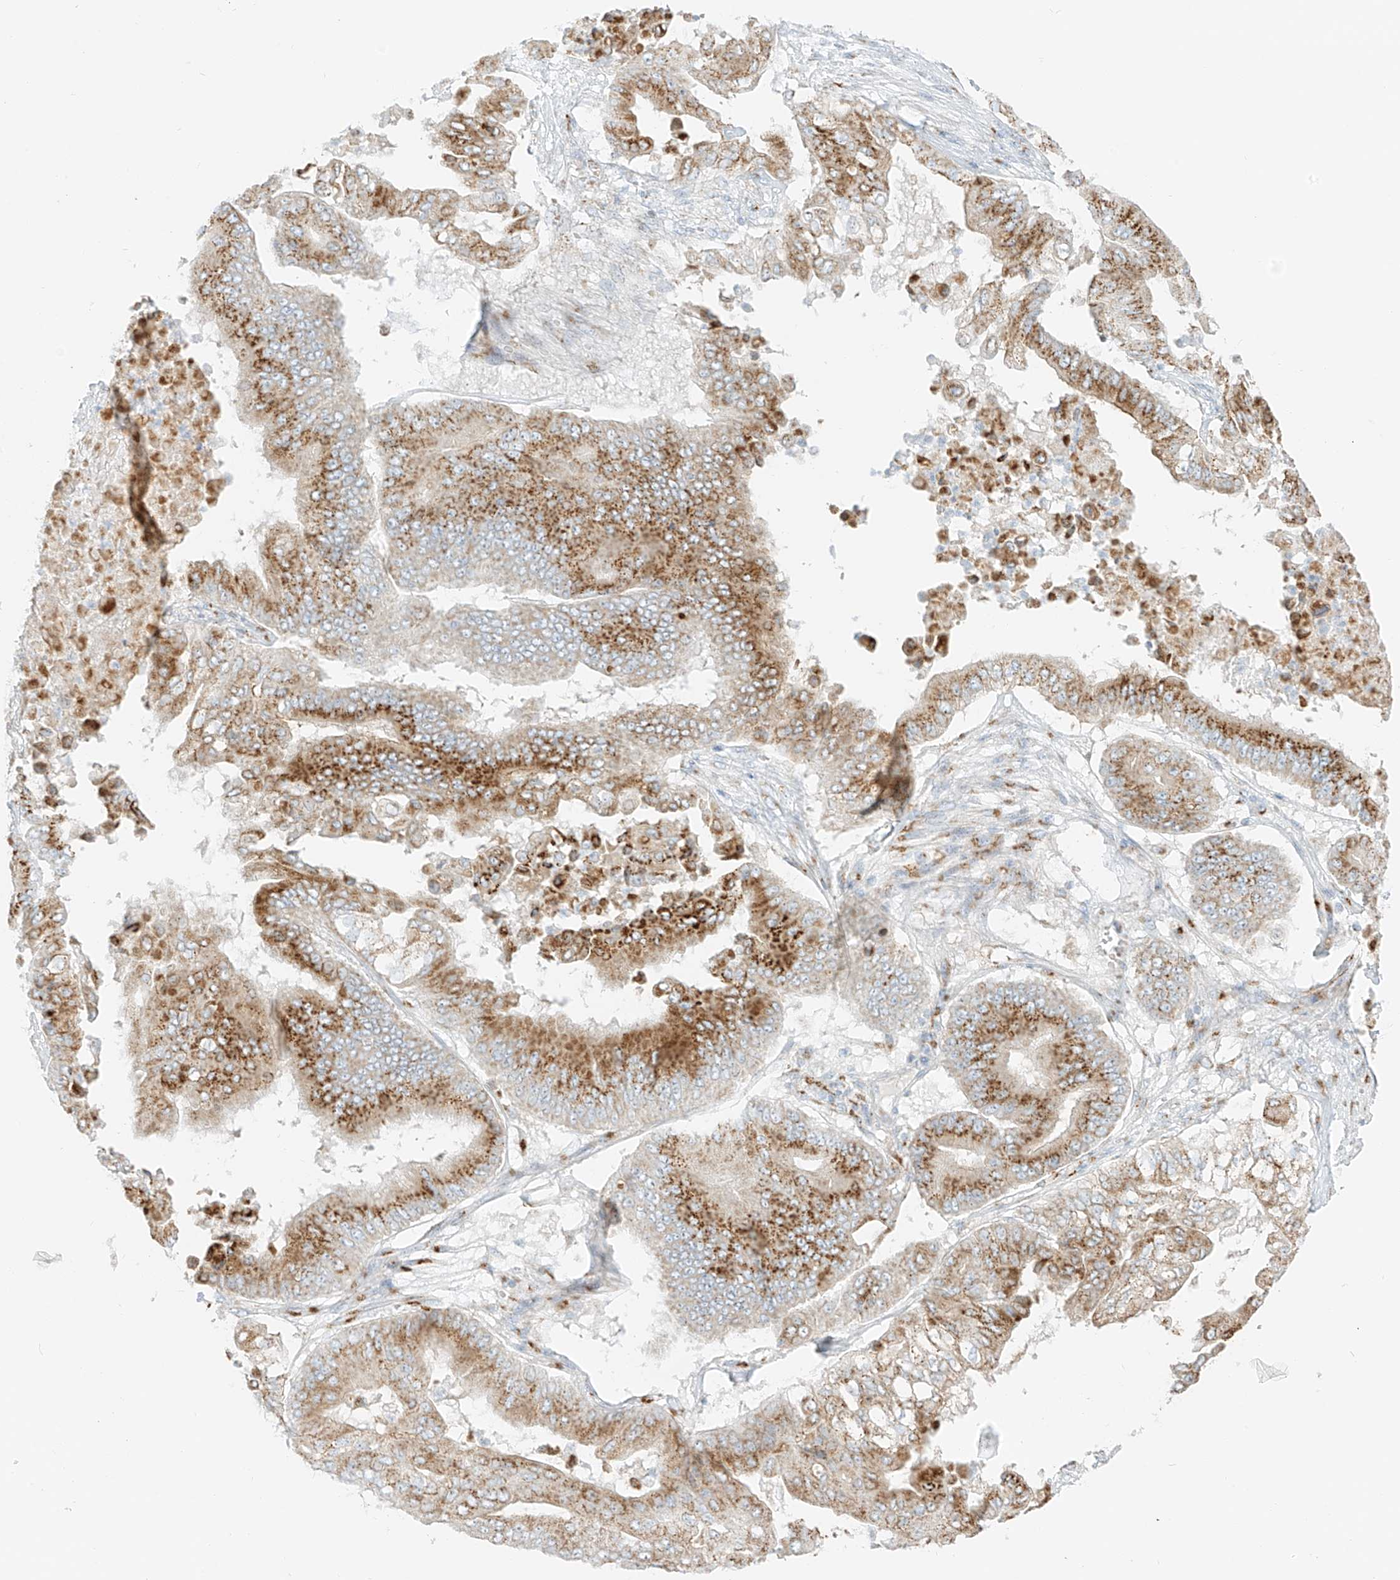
{"staining": {"intensity": "moderate", "quantity": ">75%", "location": "cytoplasmic/membranous"}, "tissue": "pancreatic cancer", "cell_type": "Tumor cells", "image_type": "cancer", "snomed": [{"axis": "morphology", "description": "Adenocarcinoma, NOS"}, {"axis": "topography", "description": "Pancreas"}], "caption": "Immunohistochemical staining of pancreatic adenocarcinoma demonstrates medium levels of moderate cytoplasmic/membranous protein expression in approximately >75% of tumor cells.", "gene": "TMEM87B", "patient": {"sex": "female", "age": 77}}